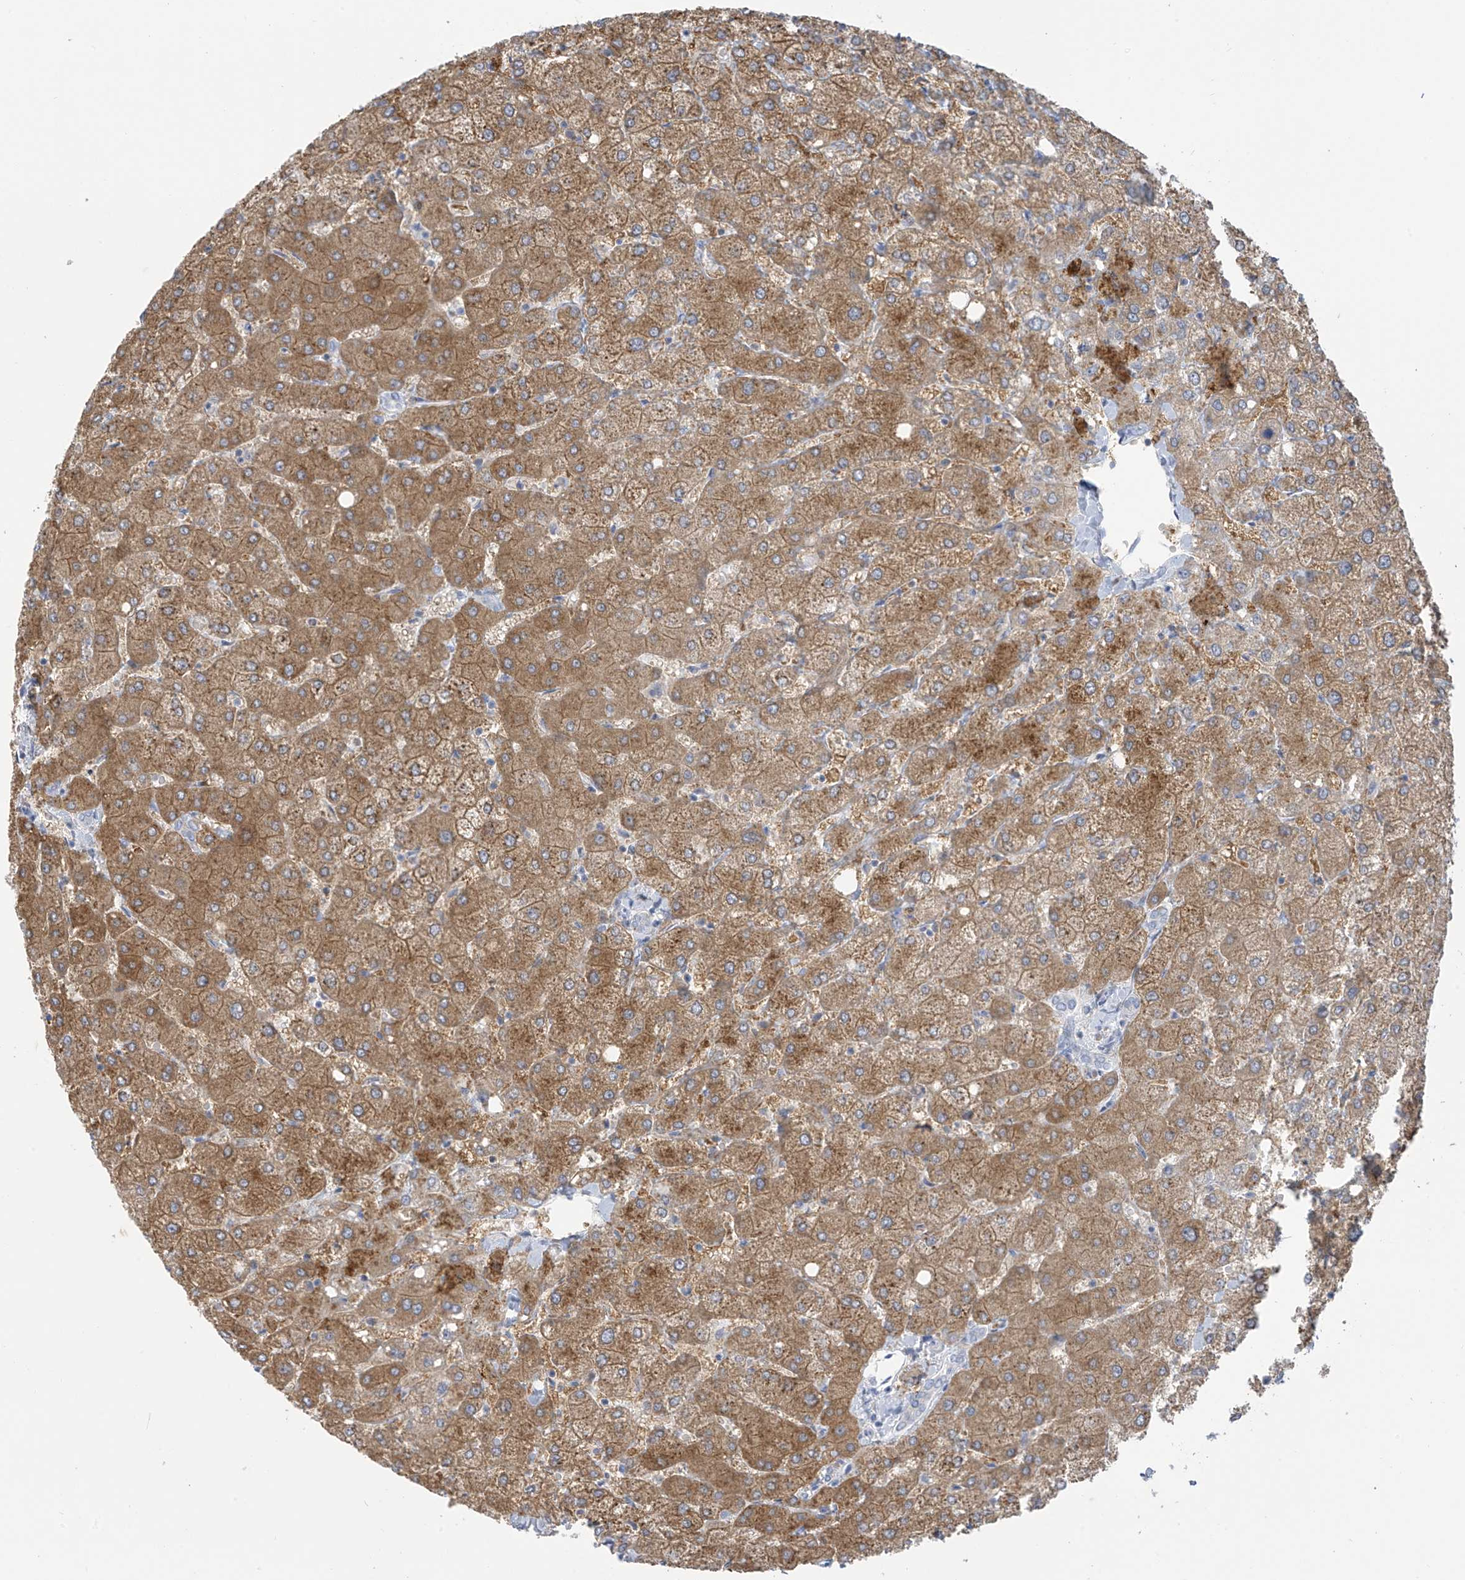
{"staining": {"intensity": "negative", "quantity": "none", "location": "none"}, "tissue": "liver", "cell_type": "Cholangiocytes", "image_type": "normal", "snomed": [{"axis": "morphology", "description": "Normal tissue, NOS"}, {"axis": "topography", "description": "Liver"}], "caption": "This micrograph is of normal liver stained with immunohistochemistry to label a protein in brown with the nuclei are counter-stained blue. There is no expression in cholangiocytes.", "gene": "TRMT2B", "patient": {"sex": "female", "age": 54}}